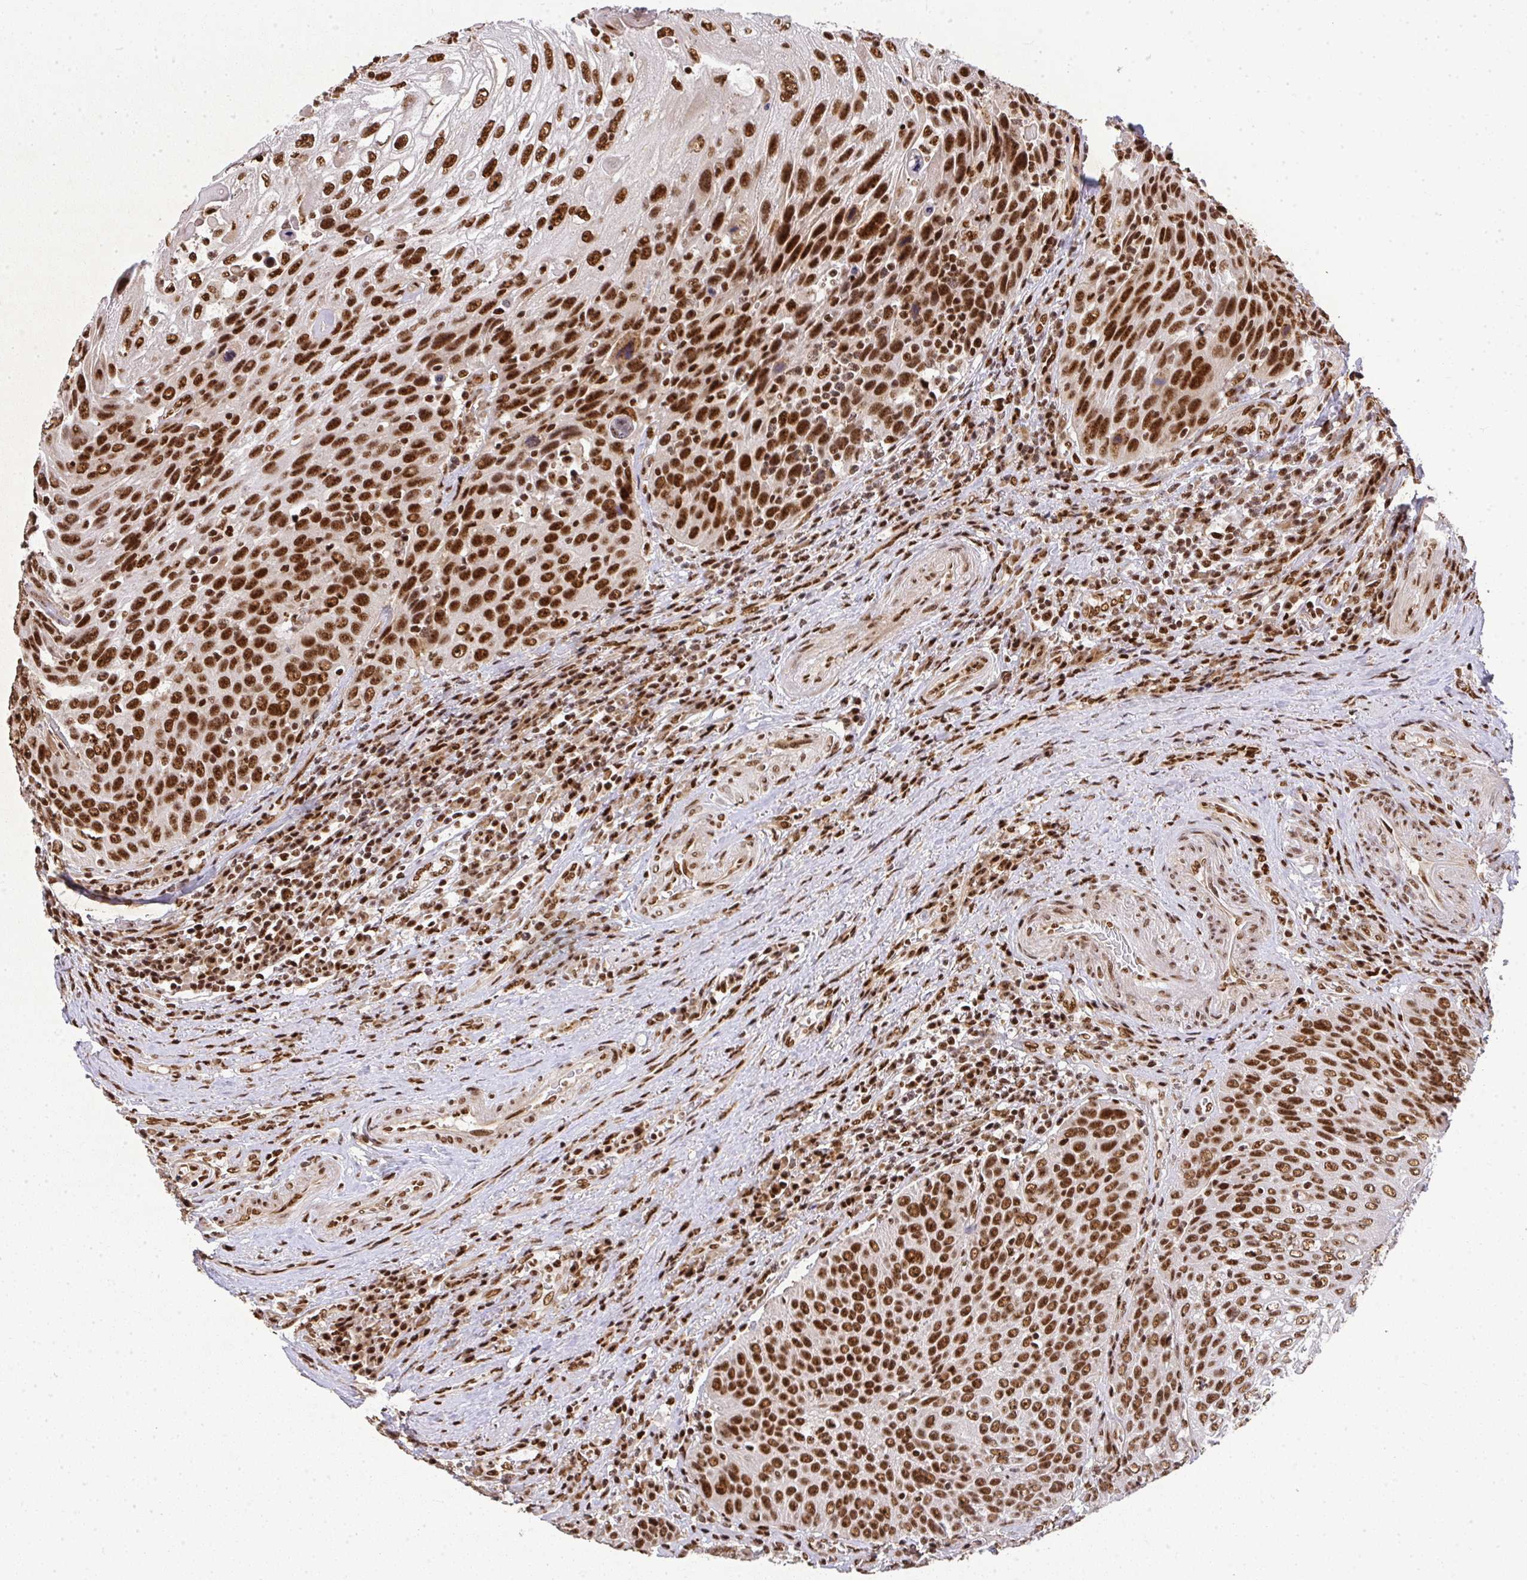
{"staining": {"intensity": "strong", "quantity": ">75%", "location": "nuclear"}, "tissue": "urothelial cancer", "cell_type": "Tumor cells", "image_type": "cancer", "snomed": [{"axis": "morphology", "description": "Urothelial carcinoma, High grade"}, {"axis": "topography", "description": "Urinary bladder"}], "caption": "Human urothelial carcinoma (high-grade) stained for a protein (brown) displays strong nuclear positive staining in approximately >75% of tumor cells.", "gene": "U2AF1", "patient": {"sex": "female", "age": 70}}